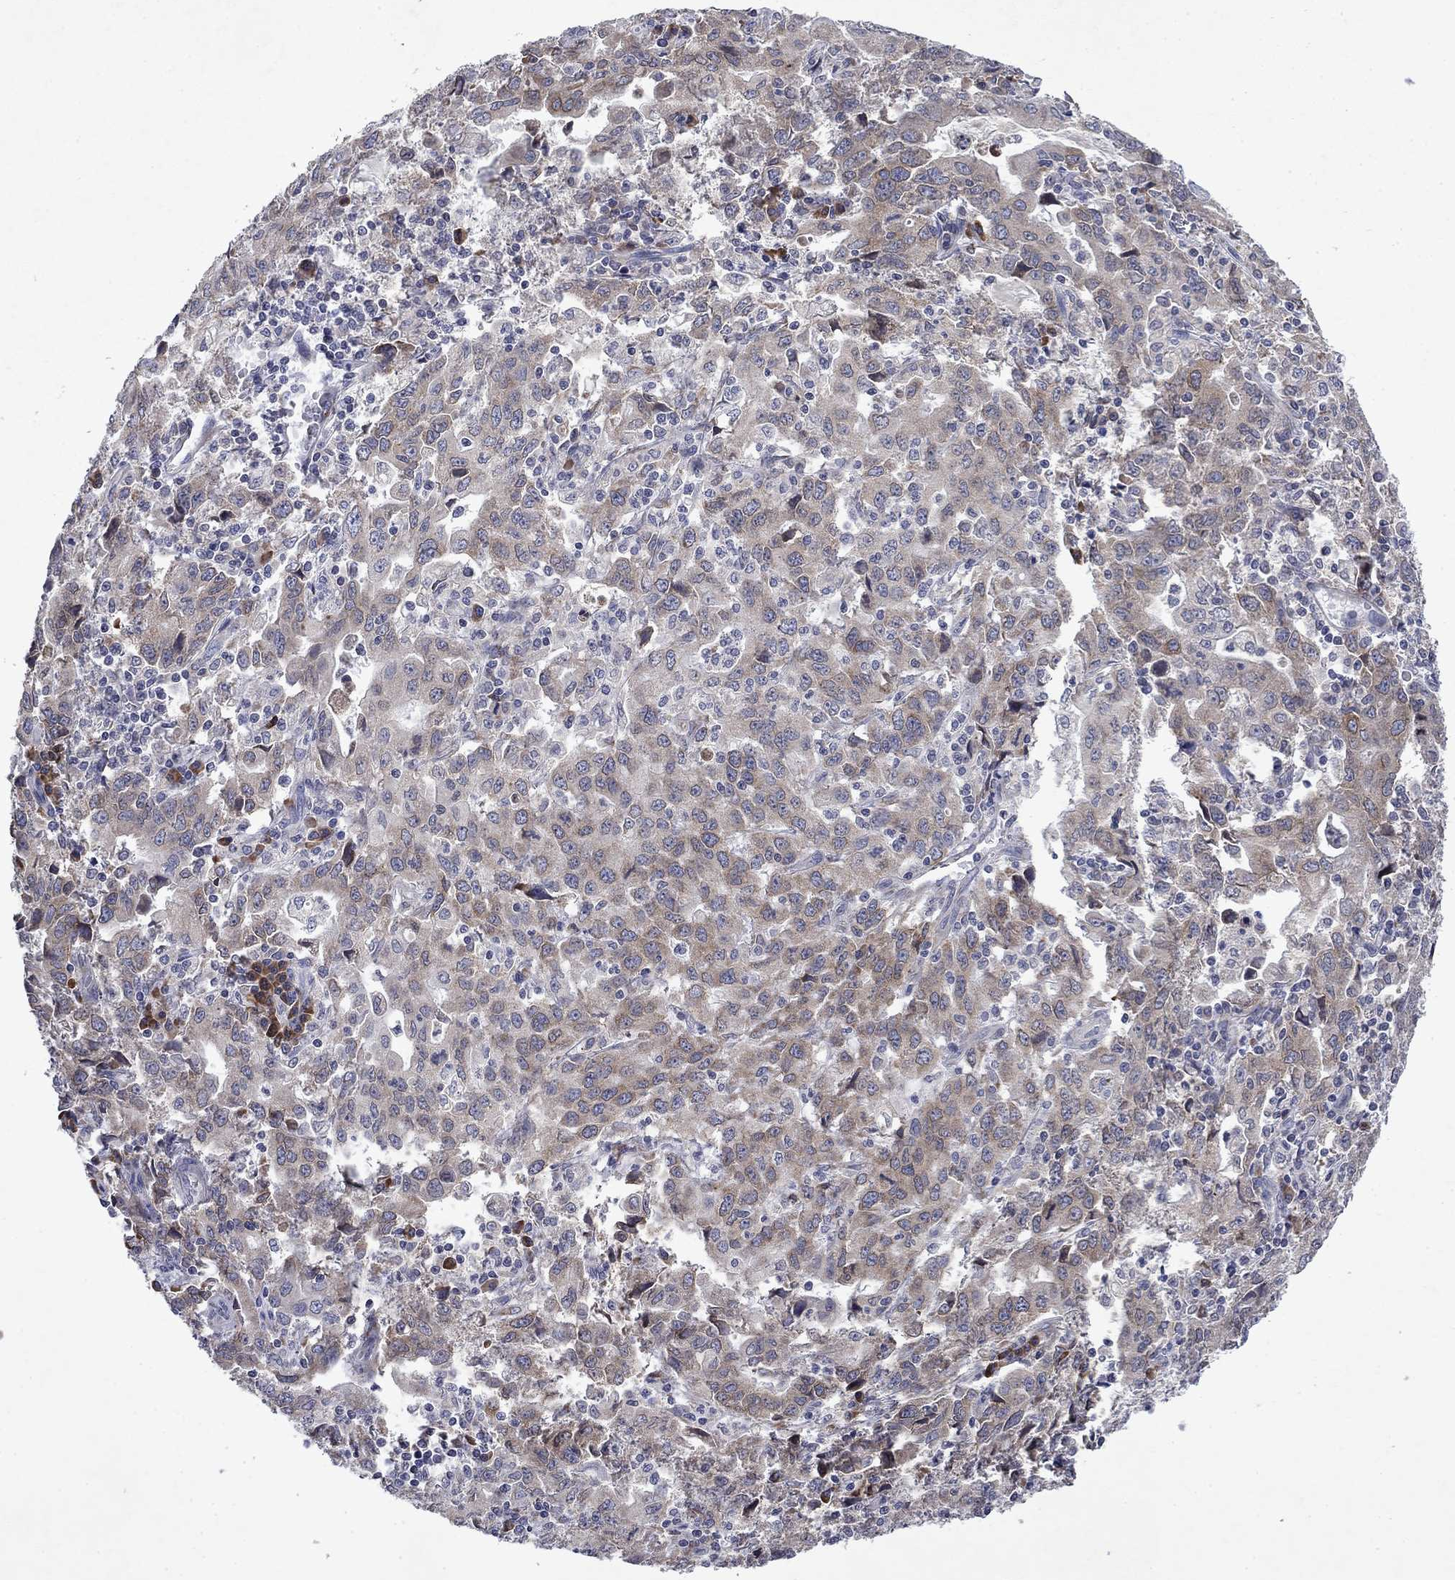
{"staining": {"intensity": "weak", "quantity": "25%-75%", "location": "cytoplasmic/membranous"}, "tissue": "stomach cancer", "cell_type": "Tumor cells", "image_type": "cancer", "snomed": [{"axis": "morphology", "description": "Adenocarcinoma, NOS"}, {"axis": "topography", "description": "Stomach, upper"}], "caption": "Immunohistochemical staining of human stomach cancer (adenocarcinoma) exhibits low levels of weak cytoplasmic/membranous protein expression in about 25%-75% of tumor cells.", "gene": "TMEM97", "patient": {"sex": "male", "age": 85}}